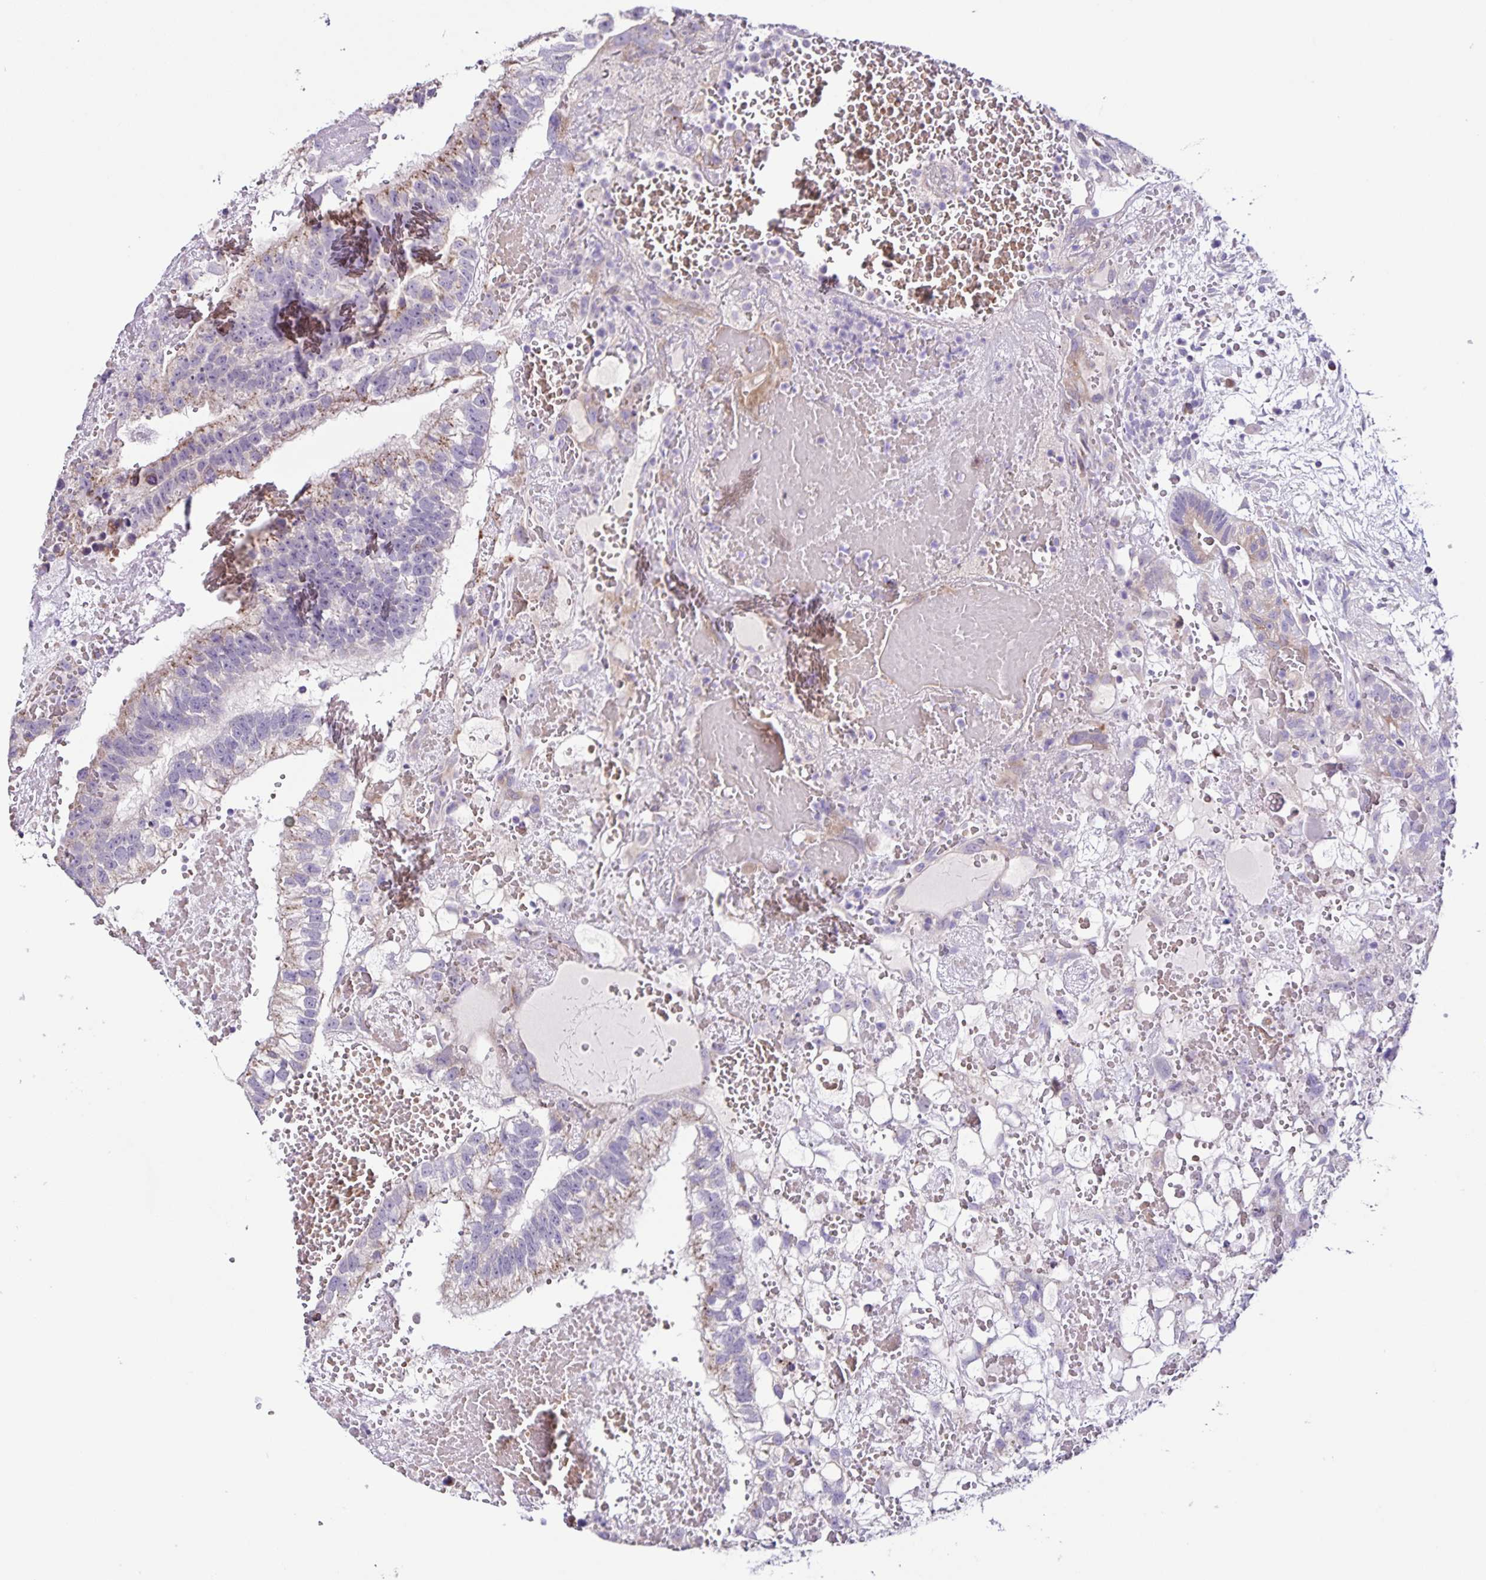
{"staining": {"intensity": "weak", "quantity": "25%-75%", "location": "cytoplasmic/membranous"}, "tissue": "testis cancer", "cell_type": "Tumor cells", "image_type": "cancer", "snomed": [{"axis": "morphology", "description": "Normal tissue, NOS"}, {"axis": "morphology", "description": "Carcinoma, Embryonal, NOS"}, {"axis": "topography", "description": "Testis"}], "caption": "Brown immunohistochemical staining in testis embryonal carcinoma demonstrates weak cytoplasmic/membranous staining in about 25%-75% of tumor cells.", "gene": "RNFT2", "patient": {"sex": "male", "age": 32}}